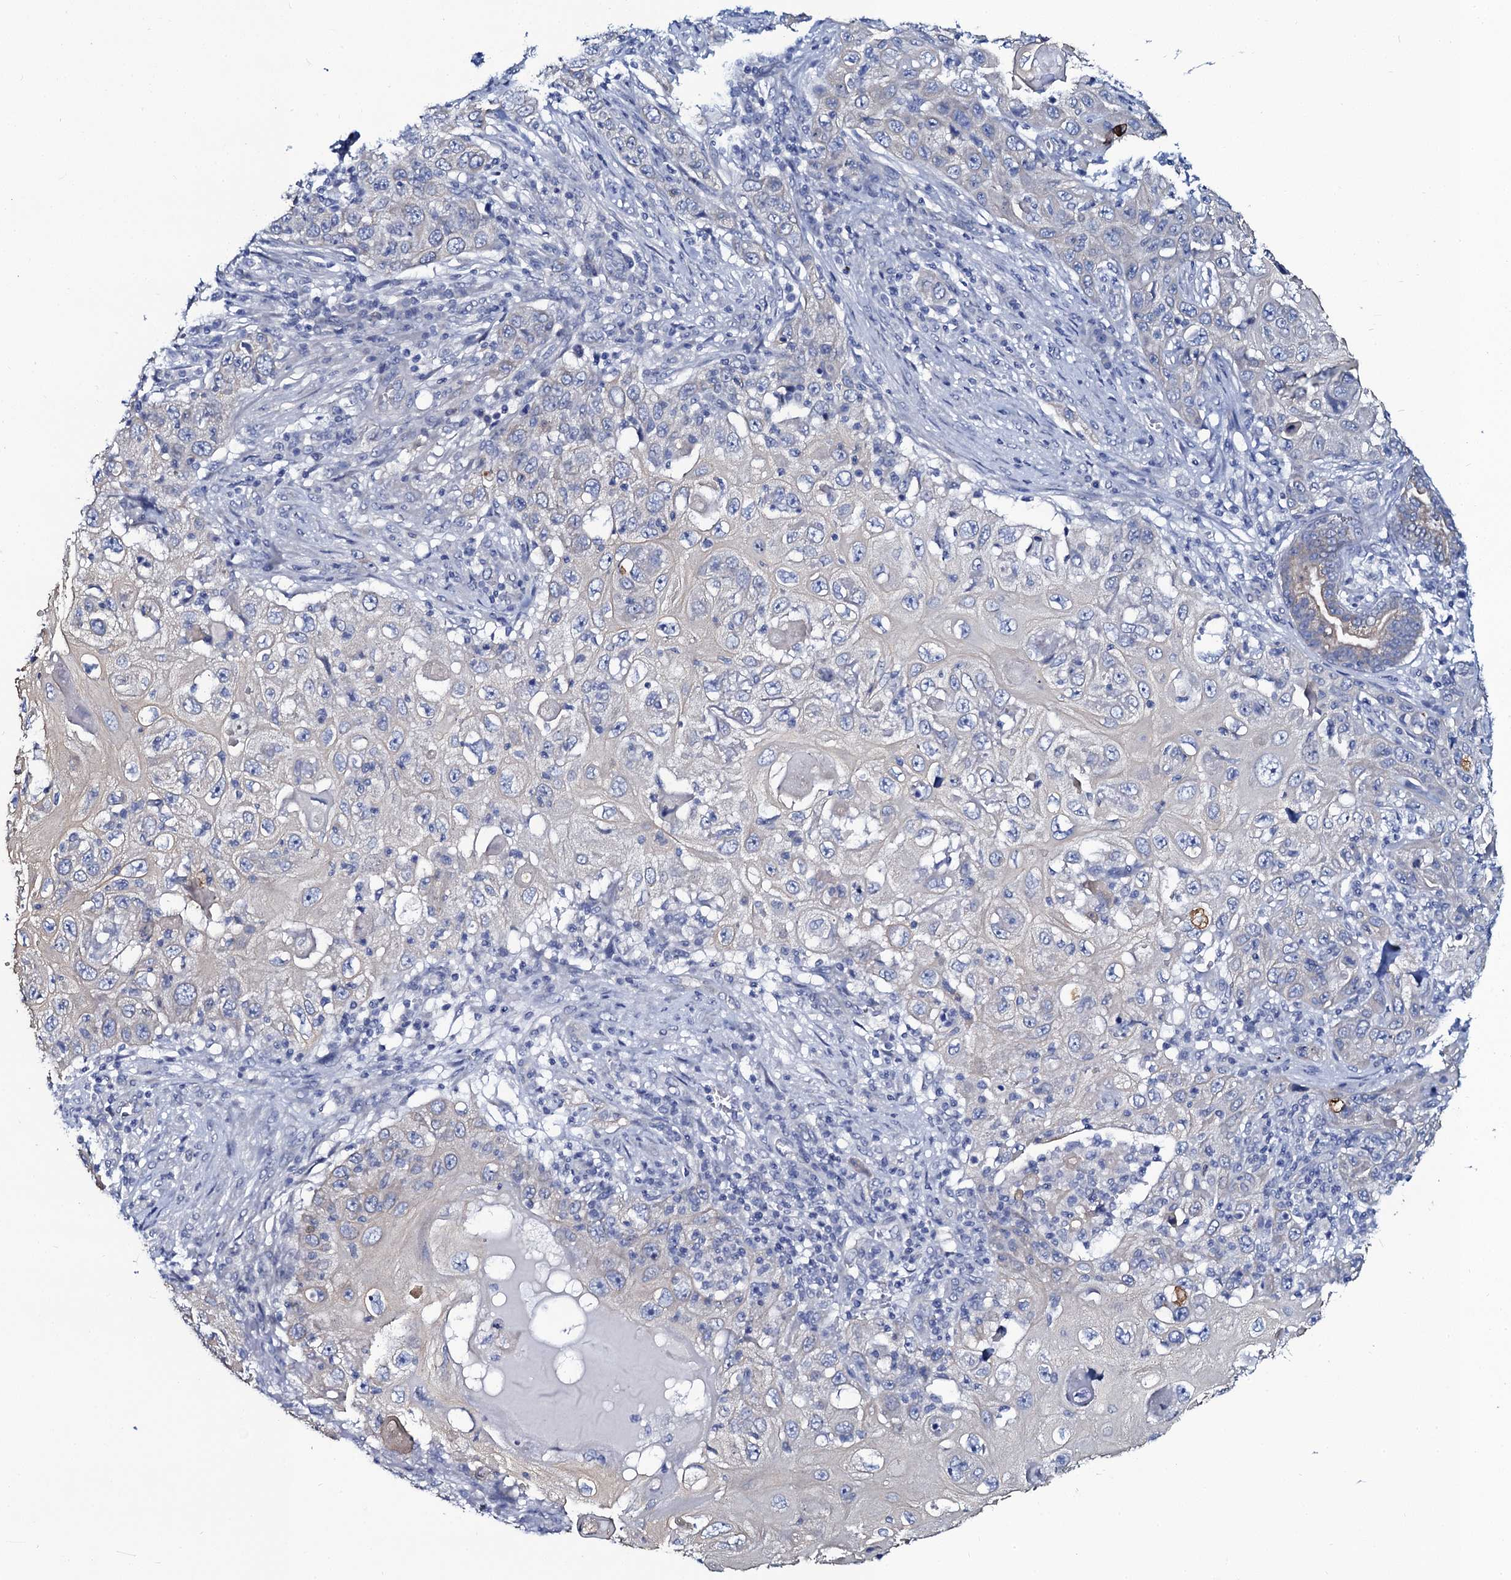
{"staining": {"intensity": "negative", "quantity": "none", "location": "none"}, "tissue": "skin cancer", "cell_type": "Tumor cells", "image_type": "cancer", "snomed": [{"axis": "morphology", "description": "Squamous cell carcinoma, NOS"}, {"axis": "topography", "description": "Skin"}], "caption": "Immunohistochemistry (IHC) of skin cancer (squamous cell carcinoma) reveals no expression in tumor cells.", "gene": "C10orf88", "patient": {"sex": "female", "age": 88}}